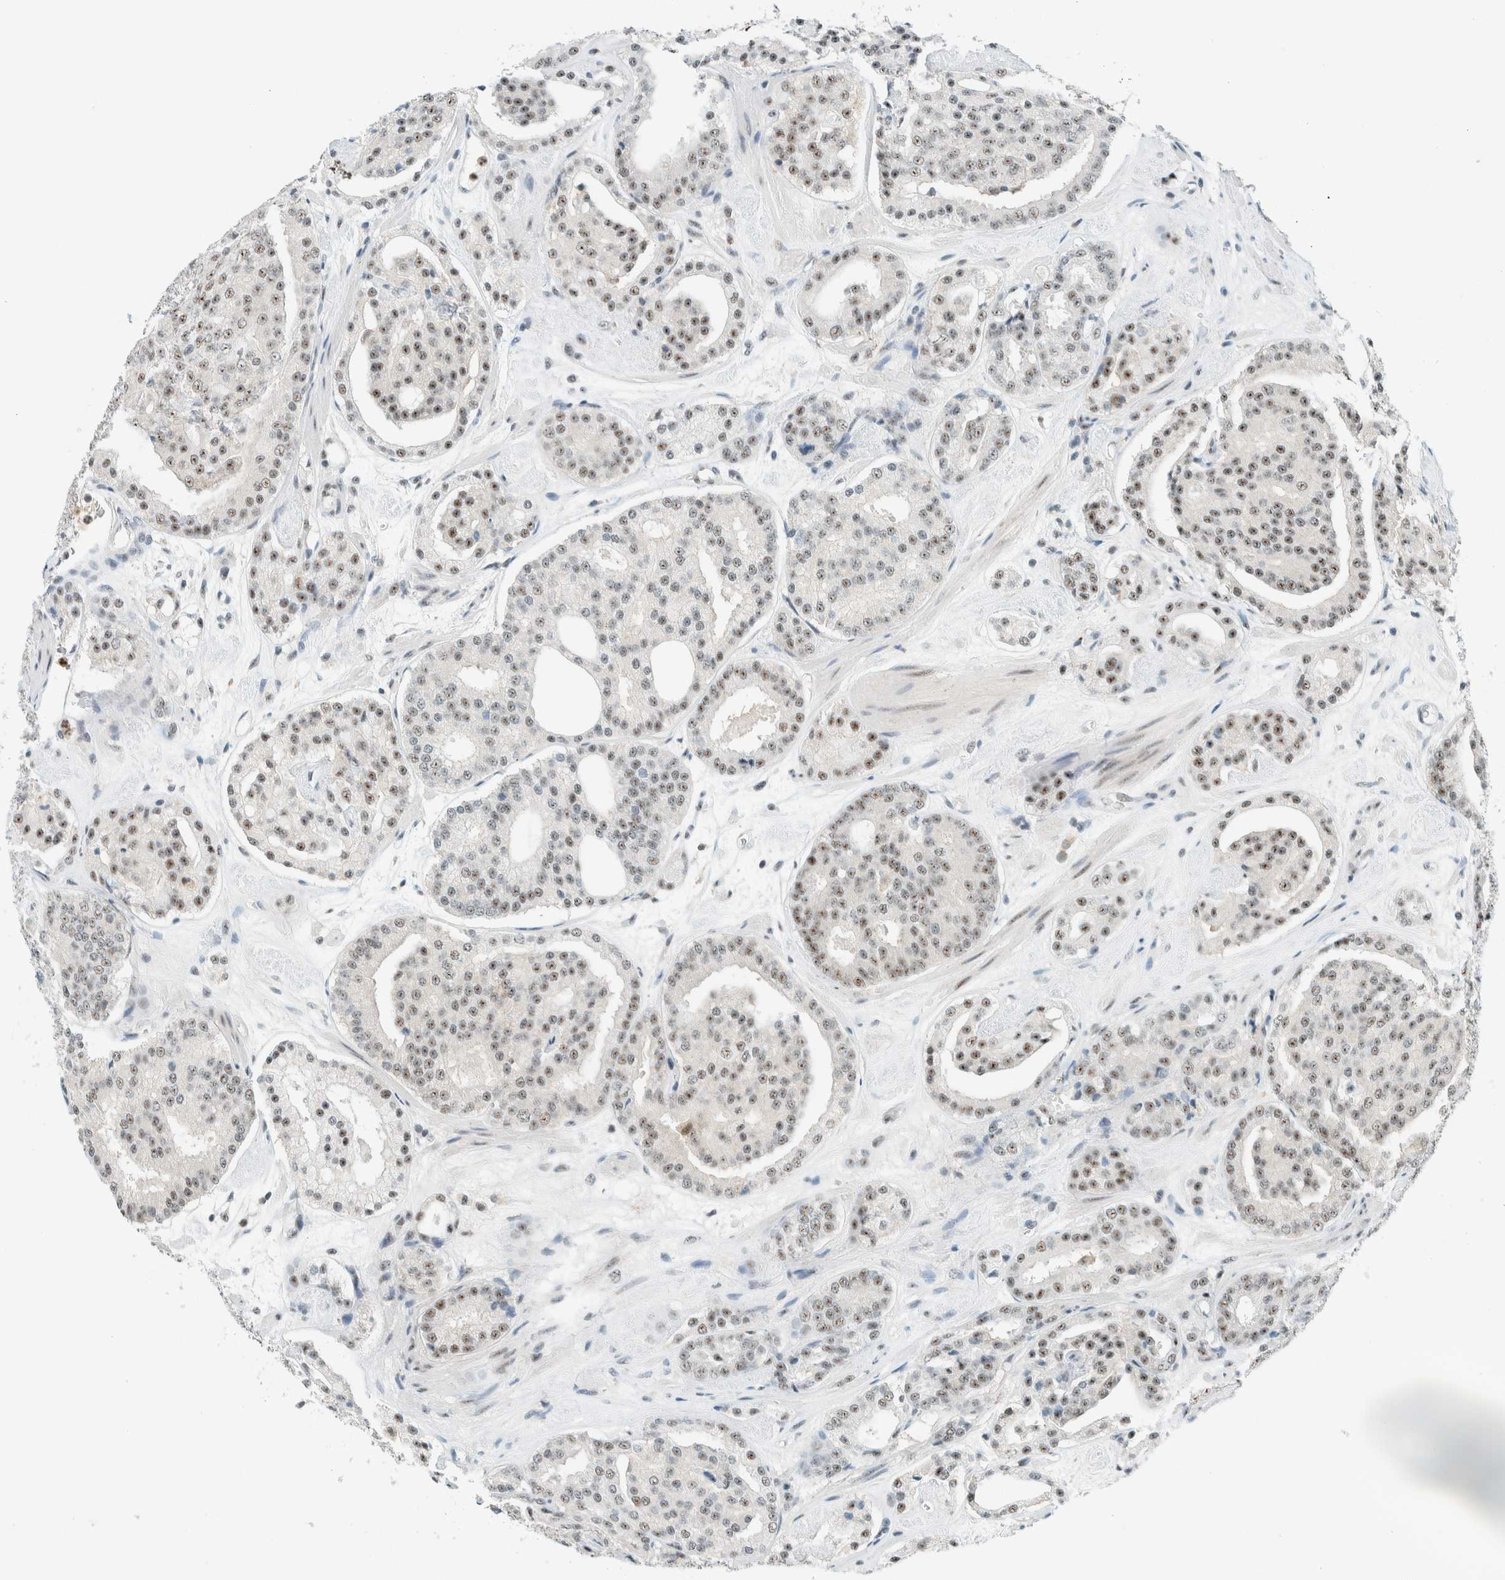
{"staining": {"intensity": "weak", "quantity": ">75%", "location": "nuclear"}, "tissue": "prostate cancer", "cell_type": "Tumor cells", "image_type": "cancer", "snomed": [{"axis": "morphology", "description": "Adenocarcinoma, Low grade"}, {"axis": "topography", "description": "Prostate"}], "caption": "Brown immunohistochemical staining in human adenocarcinoma (low-grade) (prostate) exhibits weak nuclear staining in approximately >75% of tumor cells.", "gene": "CYSRT1", "patient": {"sex": "male", "age": 69}}